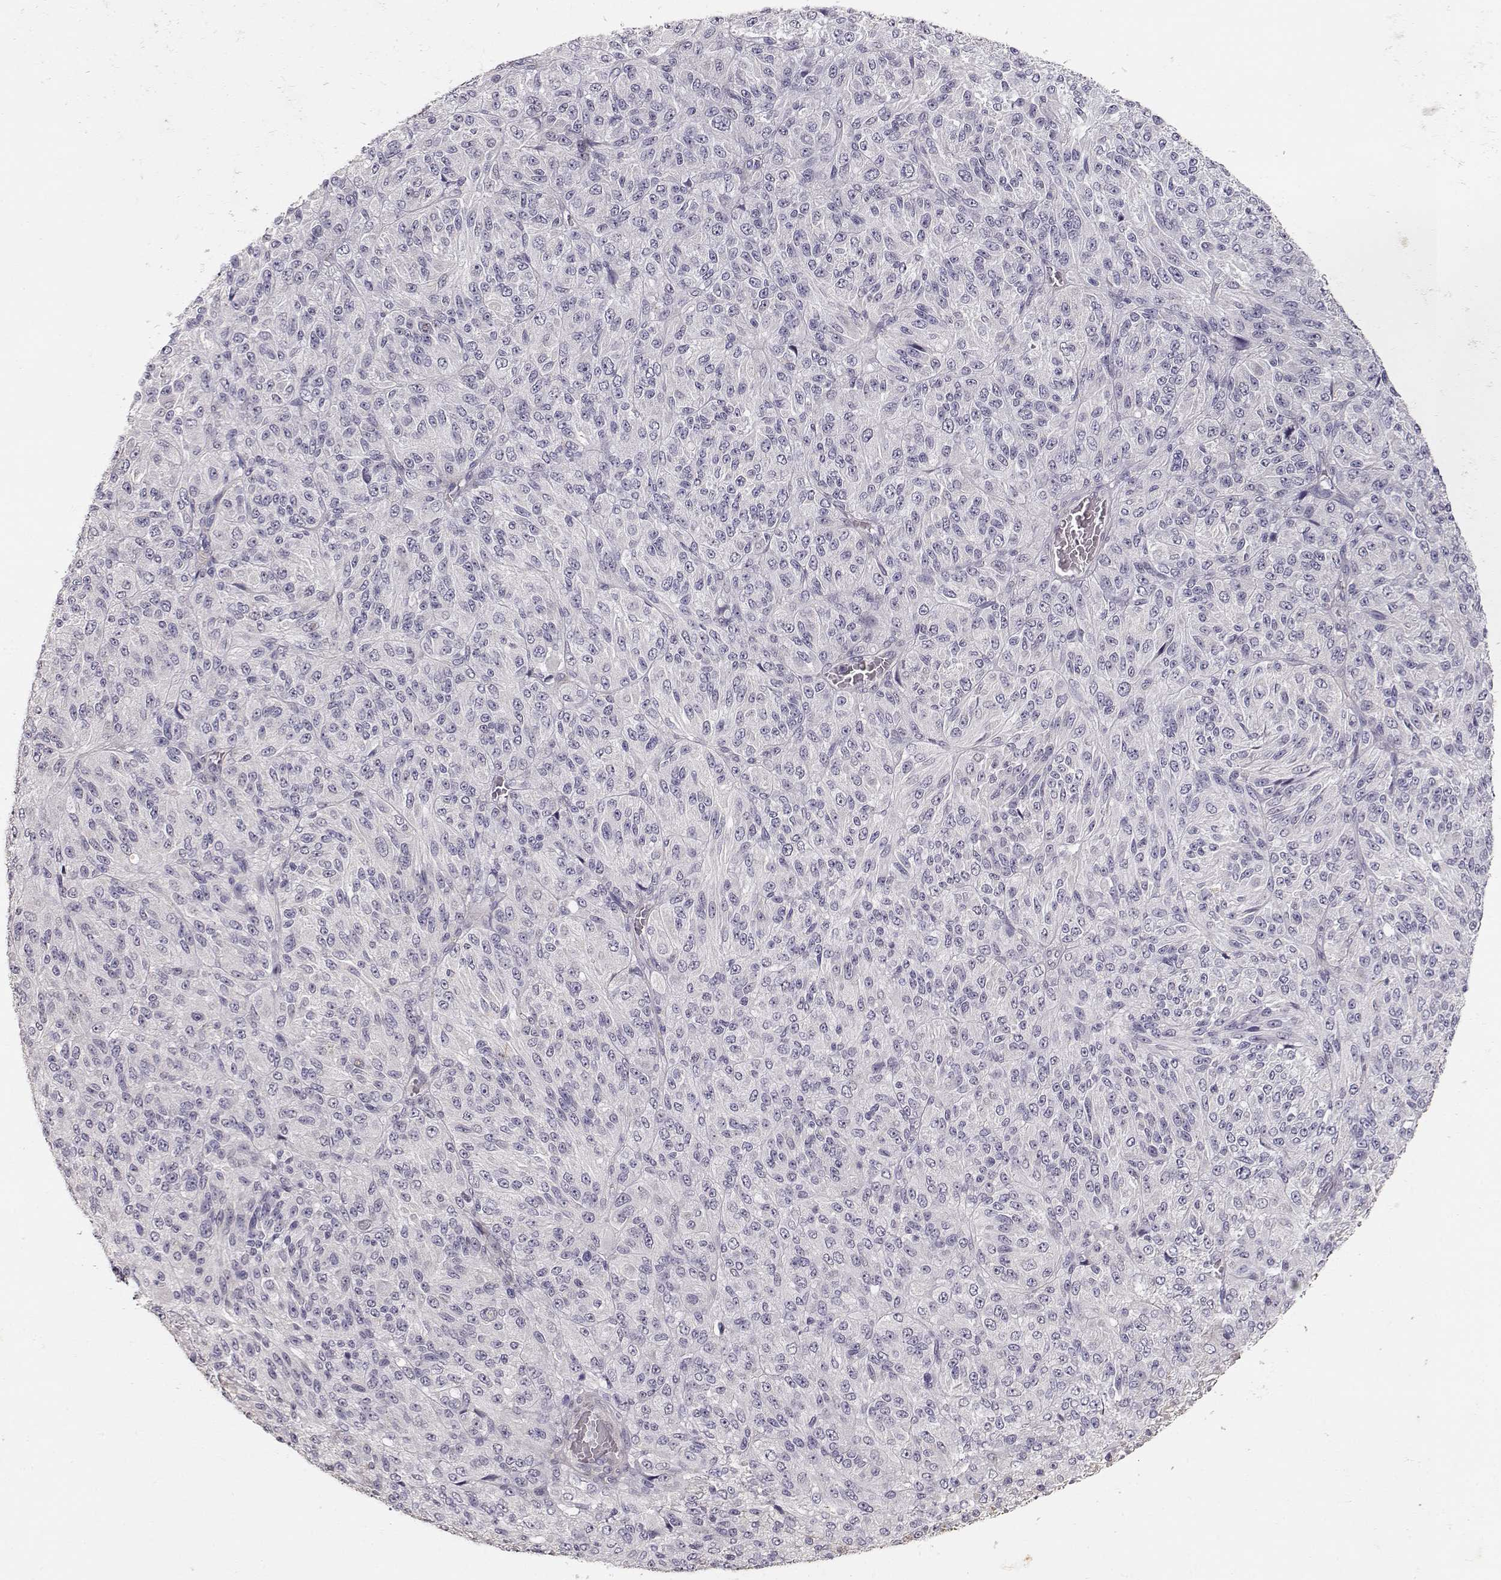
{"staining": {"intensity": "negative", "quantity": "none", "location": "none"}, "tissue": "melanoma", "cell_type": "Tumor cells", "image_type": "cancer", "snomed": [{"axis": "morphology", "description": "Malignant melanoma, Metastatic site"}, {"axis": "topography", "description": "Brain"}], "caption": "Image shows no significant protein staining in tumor cells of melanoma. (DAB (3,3'-diaminobenzidine) immunohistochemistry (IHC) visualized using brightfield microscopy, high magnification).", "gene": "LAMA5", "patient": {"sex": "female", "age": 56}}